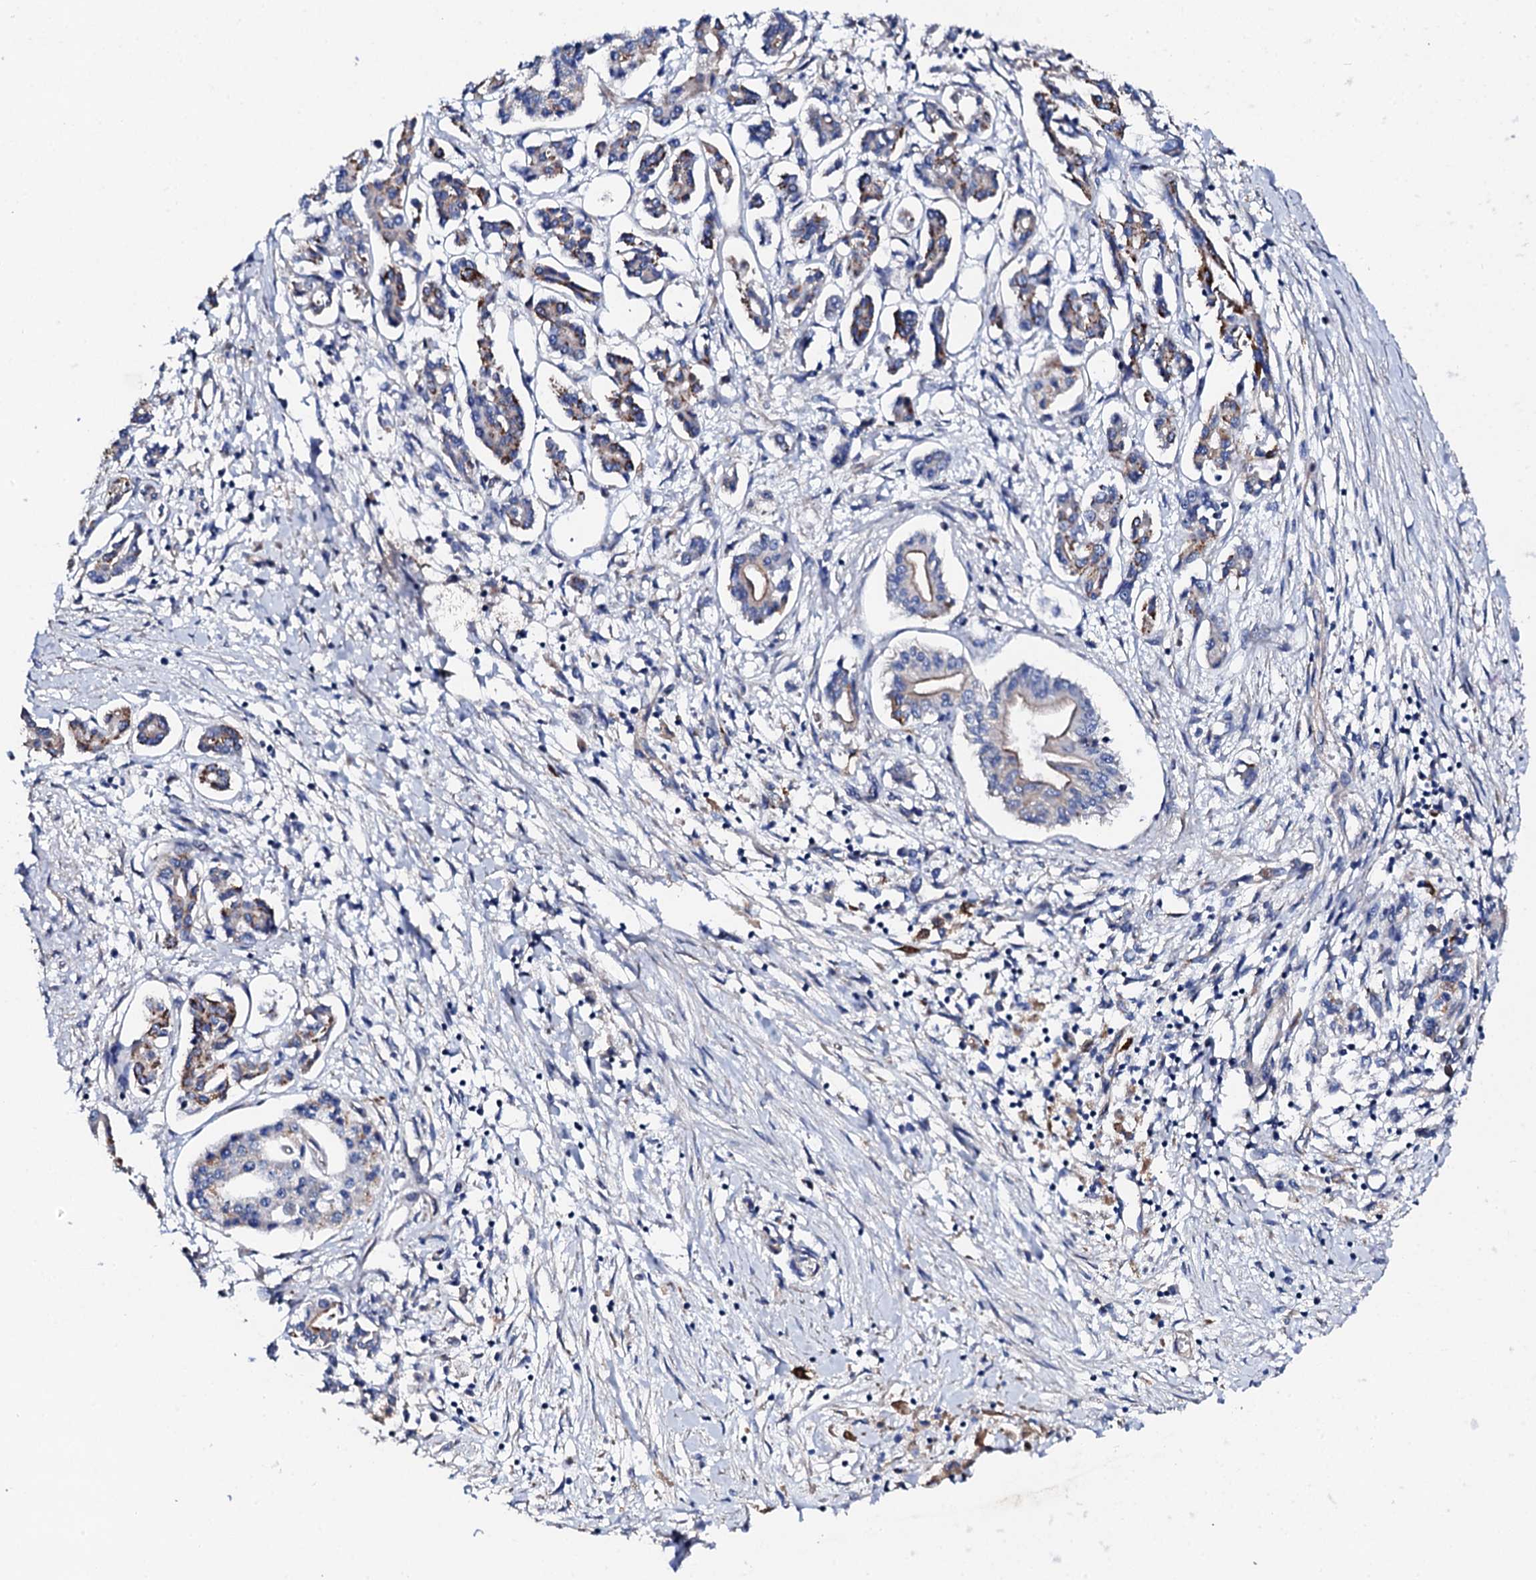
{"staining": {"intensity": "moderate", "quantity": "<25%", "location": "cytoplasmic/membranous"}, "tissue": "pancreatic cancer", "cell_type": "Tumor cells", "image_type": "cancer", "snomed": [{"axis": "morphology", "description": "Adenocarcinoma, NOS"}, {"axis": "topography", "description": "Pancreas"}], "caption": "Protein expression analysis of human pancreatic adenocarcinoma reveals moderate cytoplasmic/membranous positivity in about <25% of tumor cells.", "gene": "KLHL32", "patient": {"sex": "female", "age": 50}}